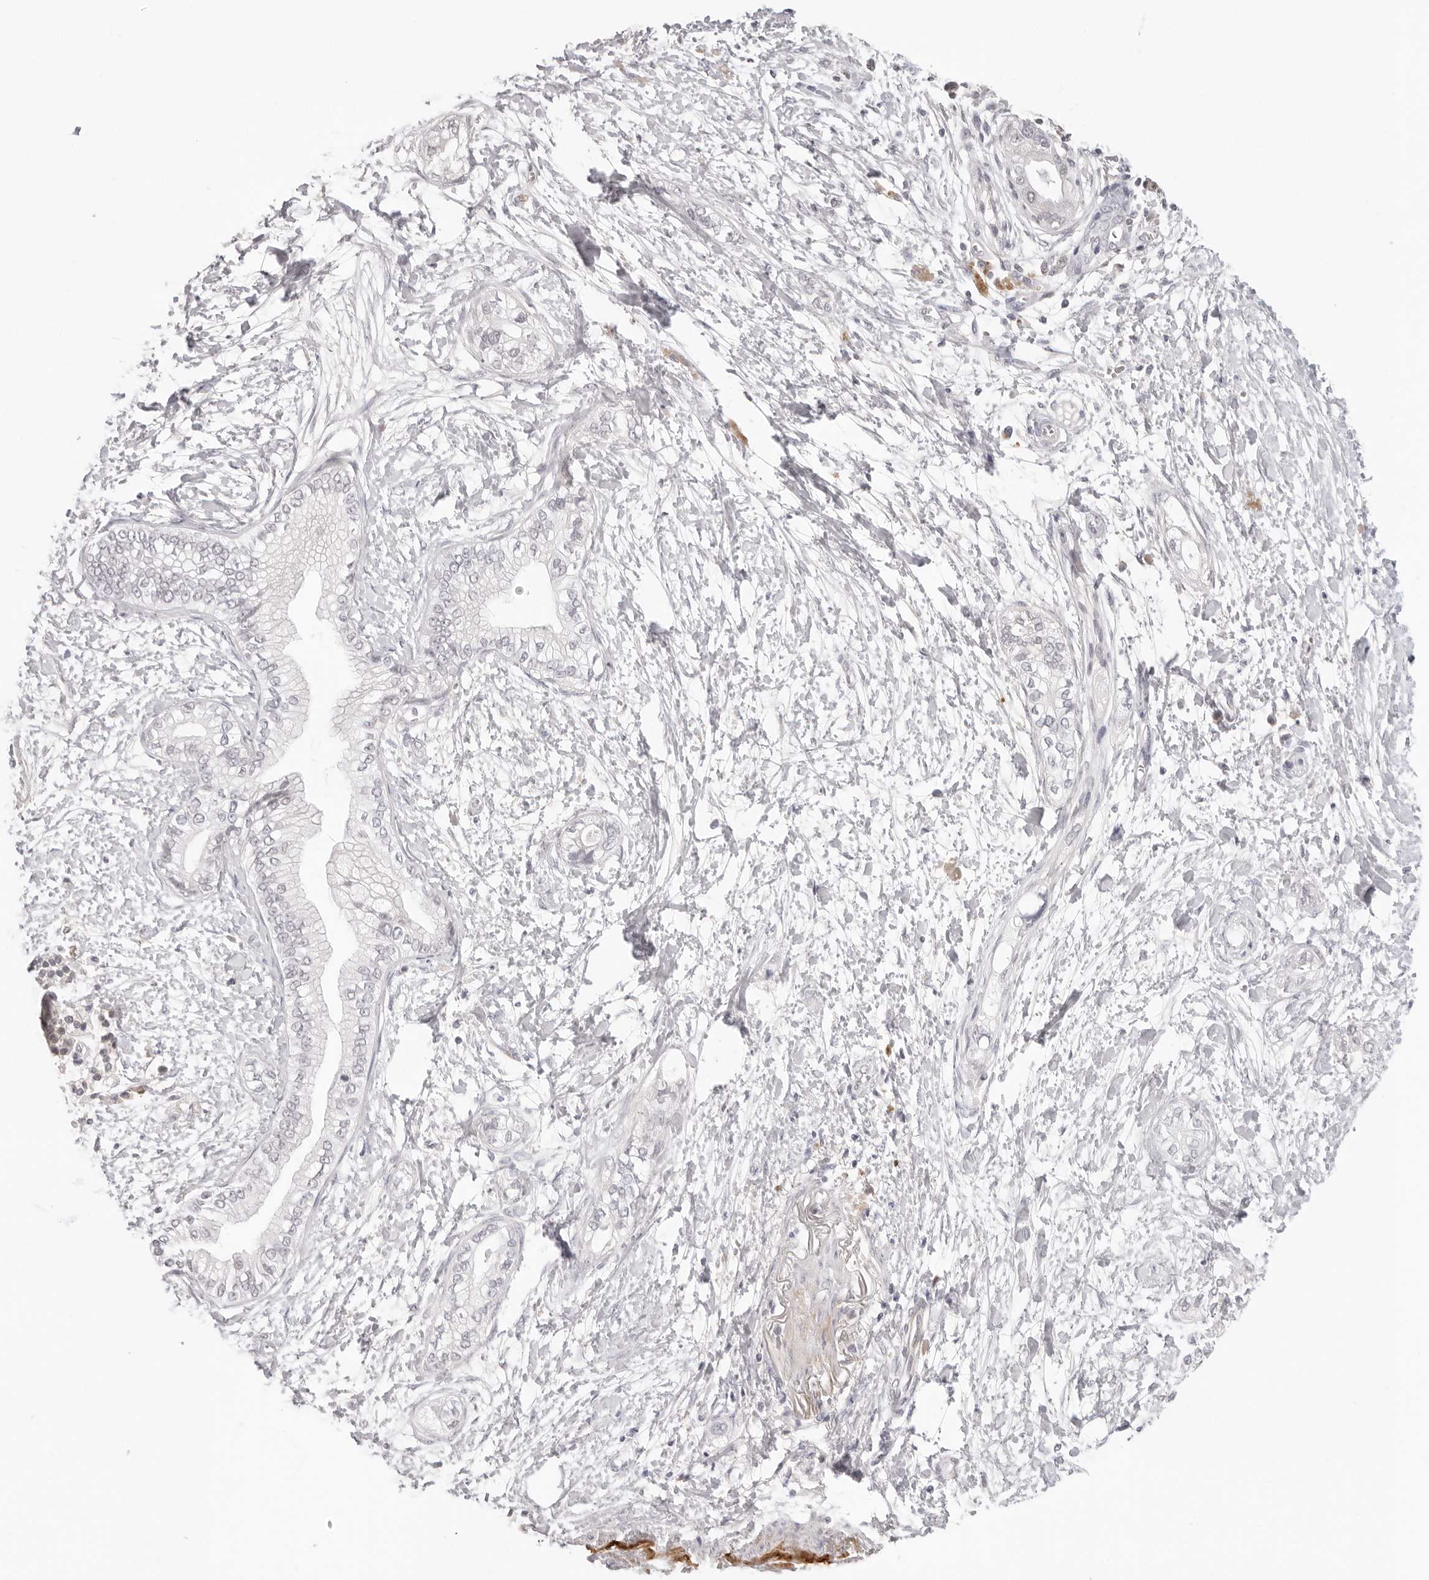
{"staining": {"intensity": "negative", "quantity": "none", "location": "none"}, "tissue": "pancreatic cancer", "cell_type": "Tumor cells", "image_type": "cancer", "snomed": [{"axis": "morphology", "description": "Adenocarcinoma, NOS"}, {"axis": "topography", "description": "Pancreas"}], "caption": "The IHC photomicrograph has no significant expression in tumor cells of adenocarcinoma (pancreatic) tissue. (DAB (3,3'-diaminobenzidine) IHC with hematoxylin counter stain).", "gene": "STRADB", "patient": {"sex": "male", "age": 68}}